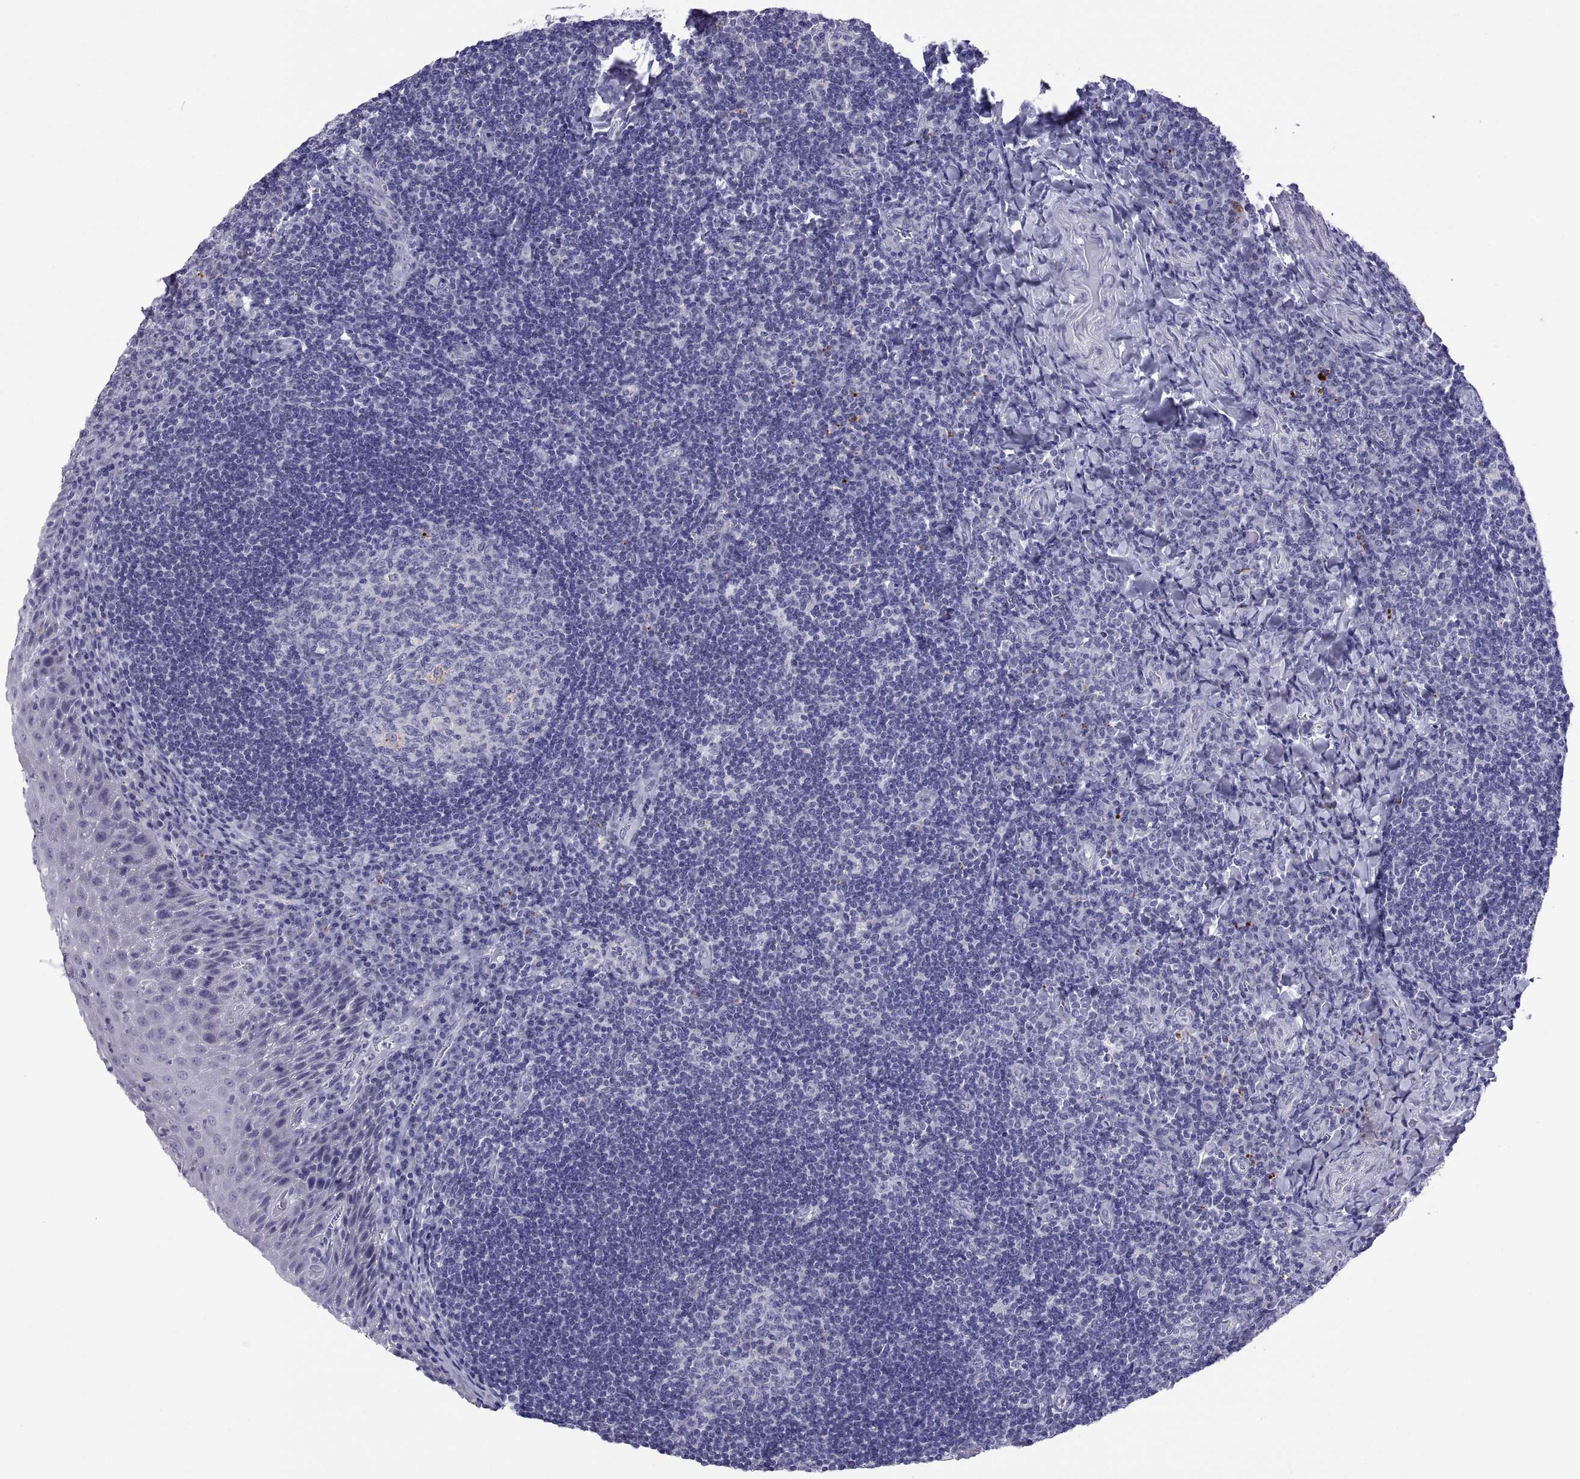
{"staining": {"intensity": "negative", "quantity": "none", "location": "none"}, "tissue": "tonsil", "cell_type": "Germinal center cells", "image_type": "normal", "snomed": [{"axis": "morphology", "description": "Normal tissue, NOS"}, {"axis": "morphology", "description": "Inflammation, NOS"}, {"axis": "topography", "description": "Tonsil"}], "caption": "Tonsil was stained to show a protein in brown. There is no significant staining in germinal center cells. The staining was performed using DAB to visualize the protein expression in brown, while the nuclei were stained in blue with hematoxylin (Magnification: 20x).", "gene": "QRICH2", "patient": {"sex": "female", "age": 31}}